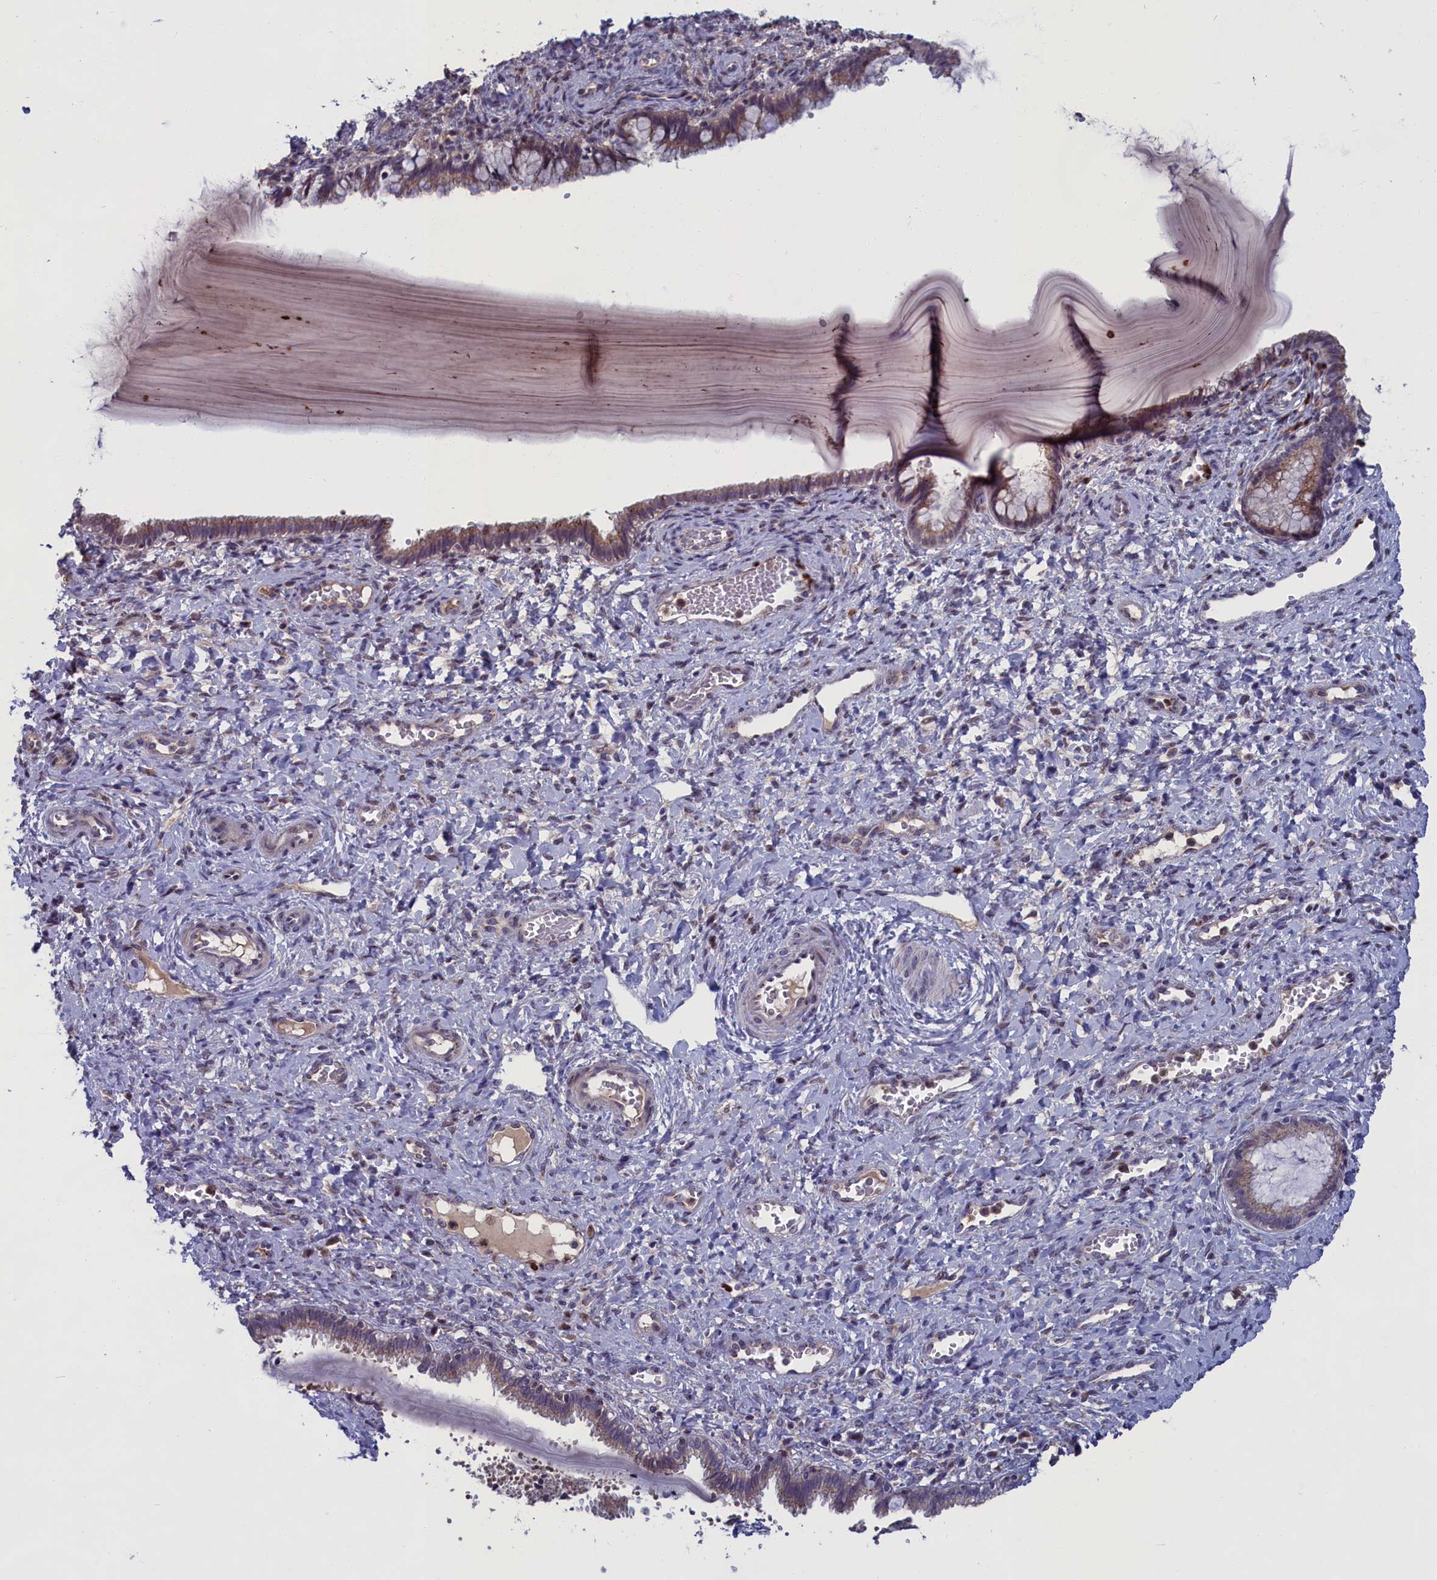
{"staining": {"intensity": "weak", "quantity": ">75%", "location": "cytoplasmic/membranous"}, "tissue": "cervix", "cell_type": "Glandular cells", "image_type": "normal", "snomed": [{"axis": "morphology", "description": "Normal tissue, NOS"}, {"axis": "morphology", "description": "Adenocarcinoma, NOS"}, {"axis": "topography", "description": "Cervix"}], "caption": "Unremarkable cervix was stained to show a protein in brown. There is low levels of weak cytoplasmic/membranous positivity in about >75% of glandular cells. Immunohistochemistry (ihc) stains the protein of interest in brown and the nuclei are stained blue.", "gene": "LIG1", "patient": {"sex": "female", "age": 29}}